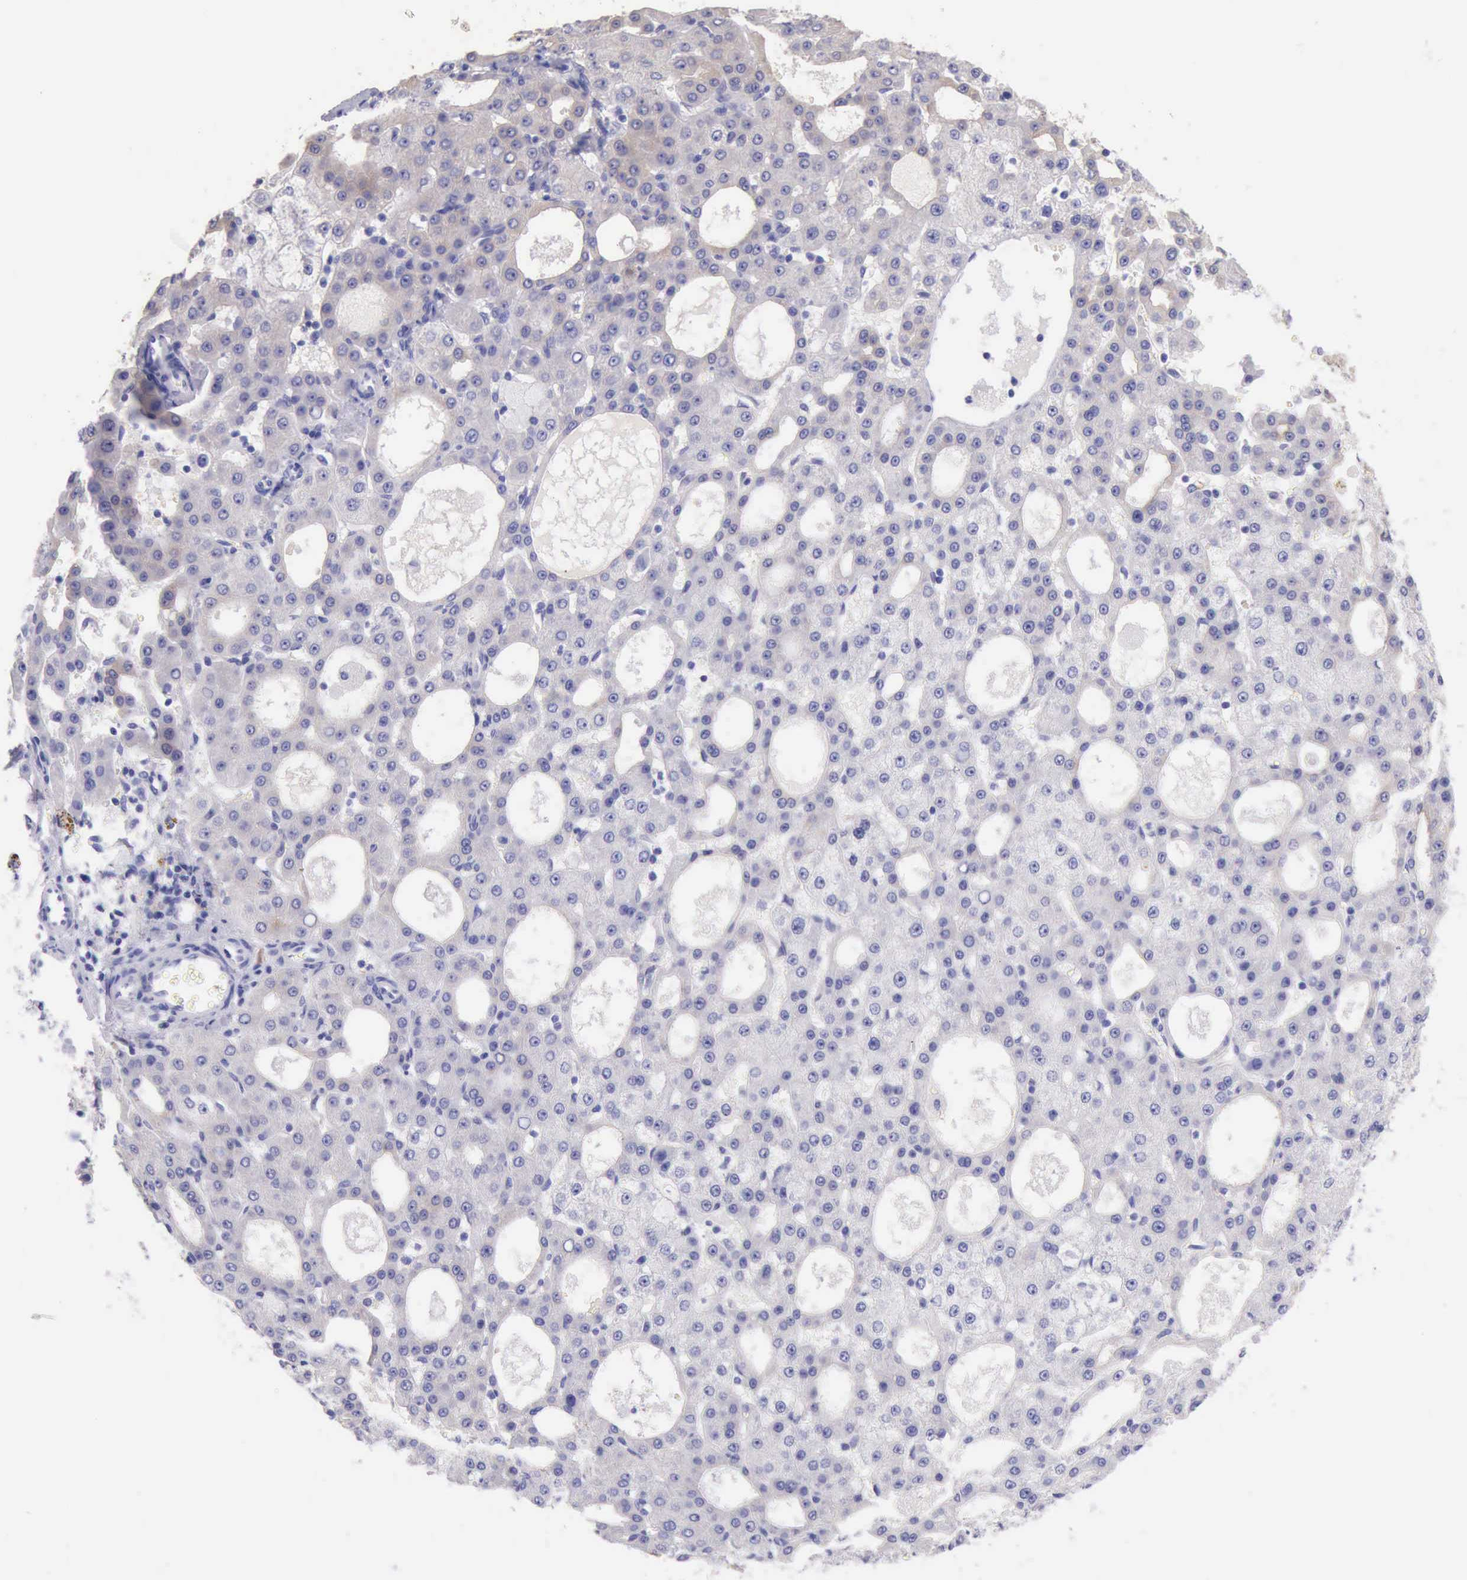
{"staining": {"intensity": "negative", "quantity": "none", "location": "none"}, "tissue": "liver cancer", "cell_type": "Tumor cells", "image_type": "cancer", "snomed": [{"axis": "morphology", "description": "Carcinoma, Hepatocellular, NOS"}, {"axis": "topography", "description": "Liver"}], "caption": "The micrograph shows no significant positivity in tumor cells of liver hepatocellular carcinoma.", "gene": "KRT8", "patient": {"sex": "male", "age": 47}}